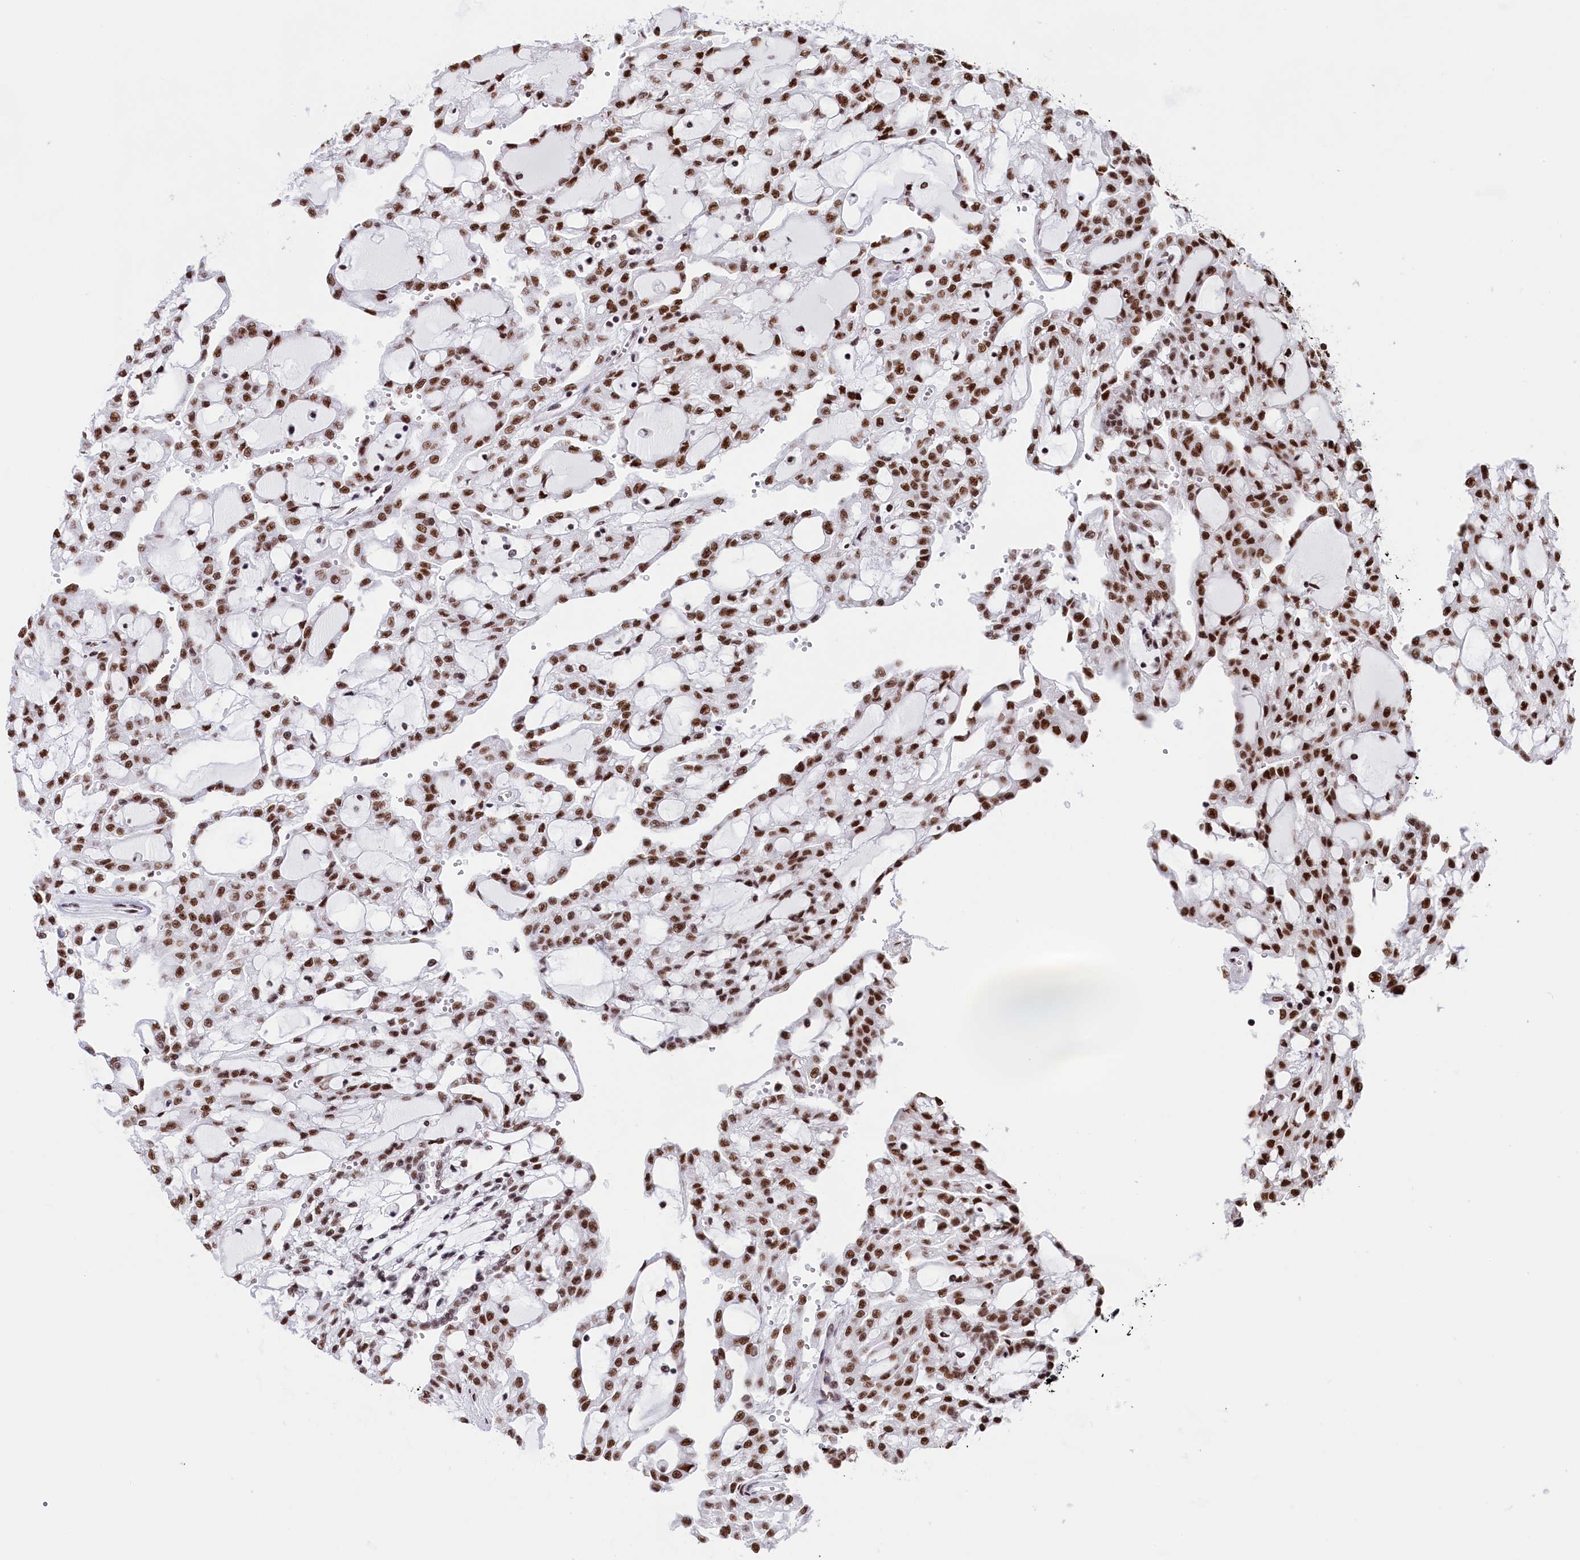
{"staining": {"intensity": "moderate", "quantity": ">75%", "location": "nuclear"}, "tissue": "renal cancer", "cell_type": "Tumor cells", "image_type": "cancer", "snomed": [{"axis": "morphology", "description": "Adenocarcinoma, NOS"}, {"axis": "topography", "description": "Kidney"}], "caption": "Tumor cells demonstrate medium levels of moderate nuclear staining in about >75% of cells in renal cancer.", "gene": "SNRNP70", "patient": {"sex": "male", "age": 63}}